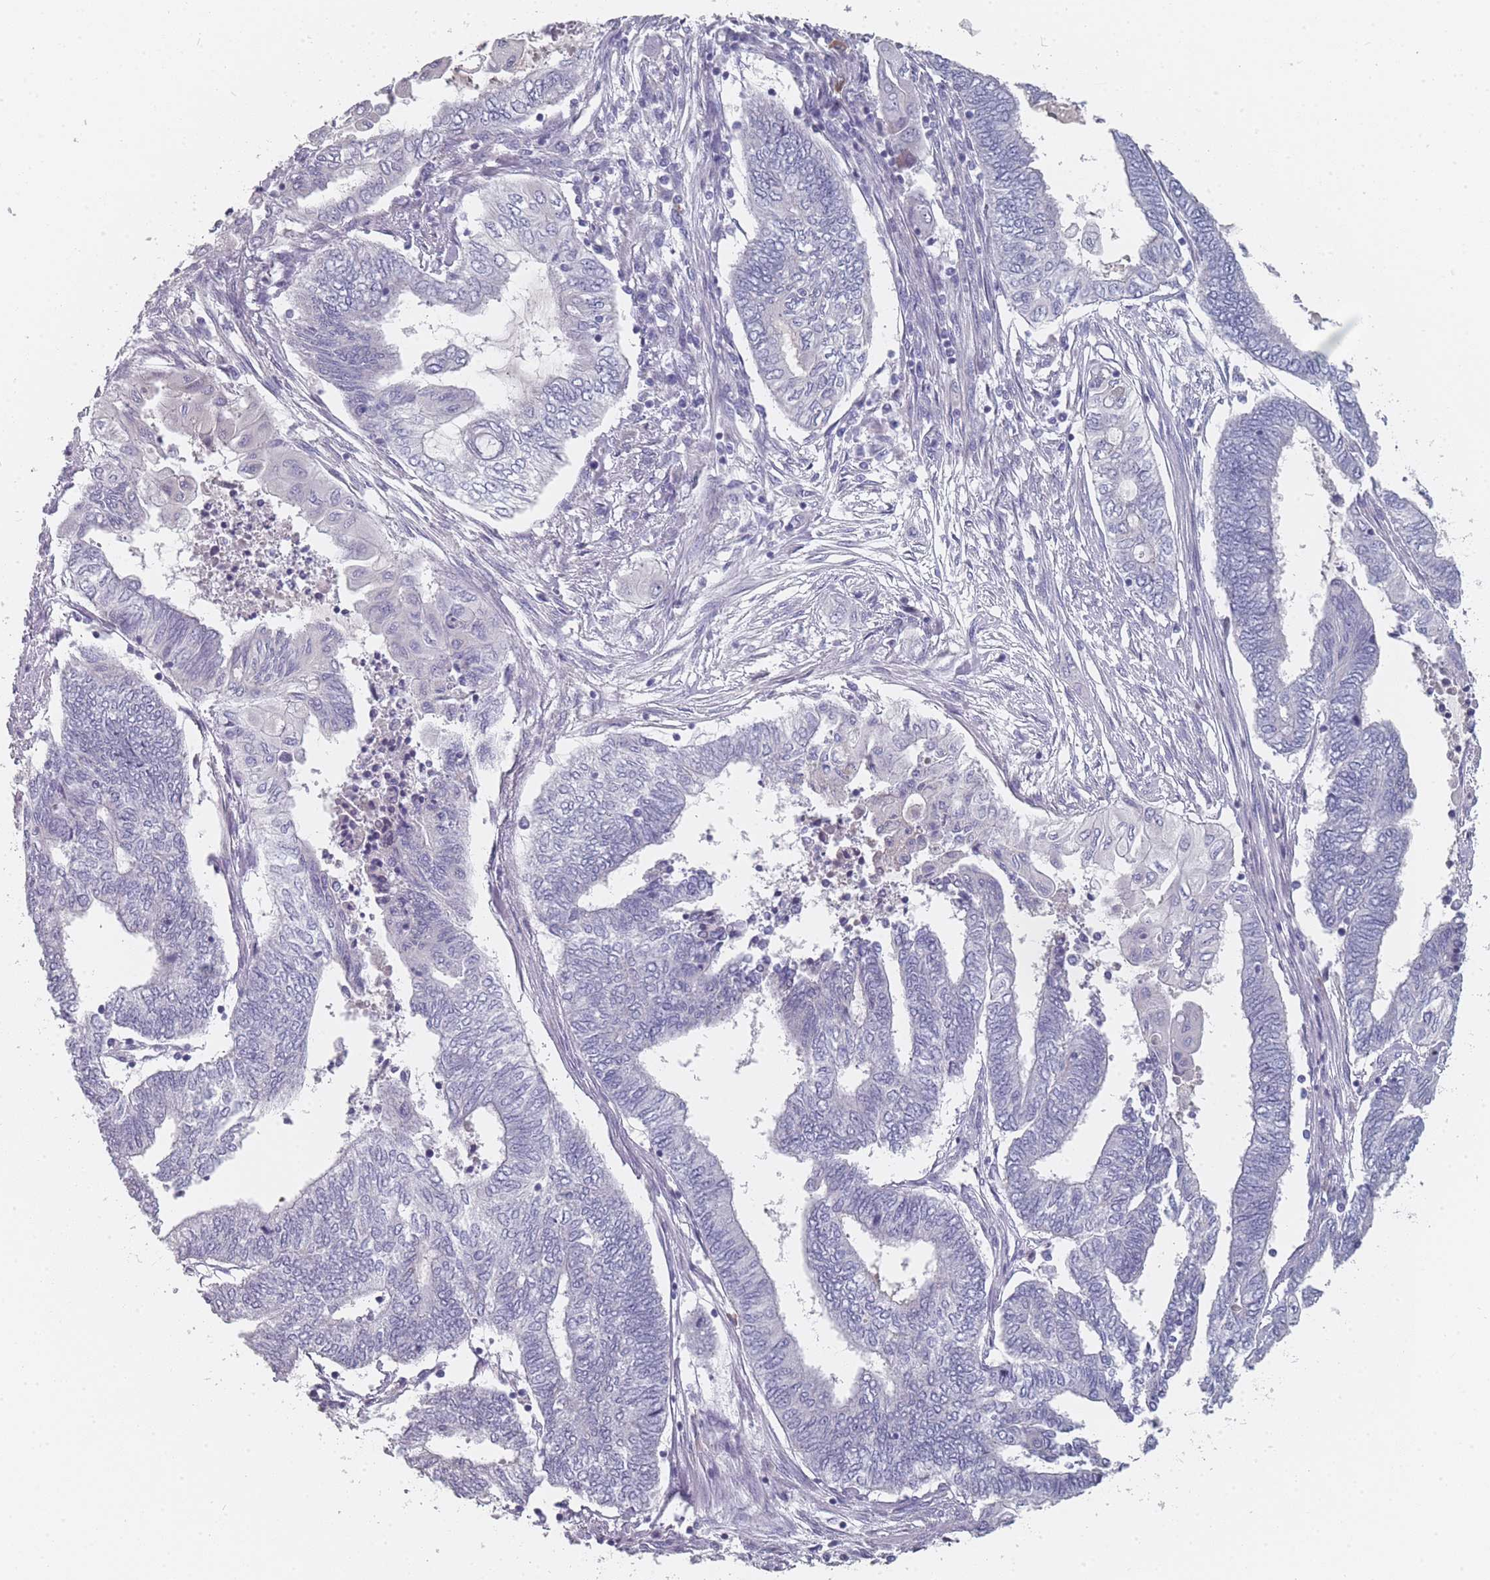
{"staining": {"intensity": "negative", "quantity": "none", "location": "none"}, "tissue": "endometrial cancer", "cell_type": "Tumor cells", "image_type": "cancer", "snomed": [{"axis": "morphology", "description": "Adenocarcinoma, NOS"}, {"axis": "topography", "description": "Uterus"}, {"axis": "topography", "description": "Endometrium"}], "caption": "An immunohistochemistry photomicrograph of endometrial cancer (adenocarcinoma) is shown. There is no staining in tumor cells of endometrial cancer (adenocarcinoma).", "gene": "SLC35E4", "patient": {"sex": "female", "age": 70}}